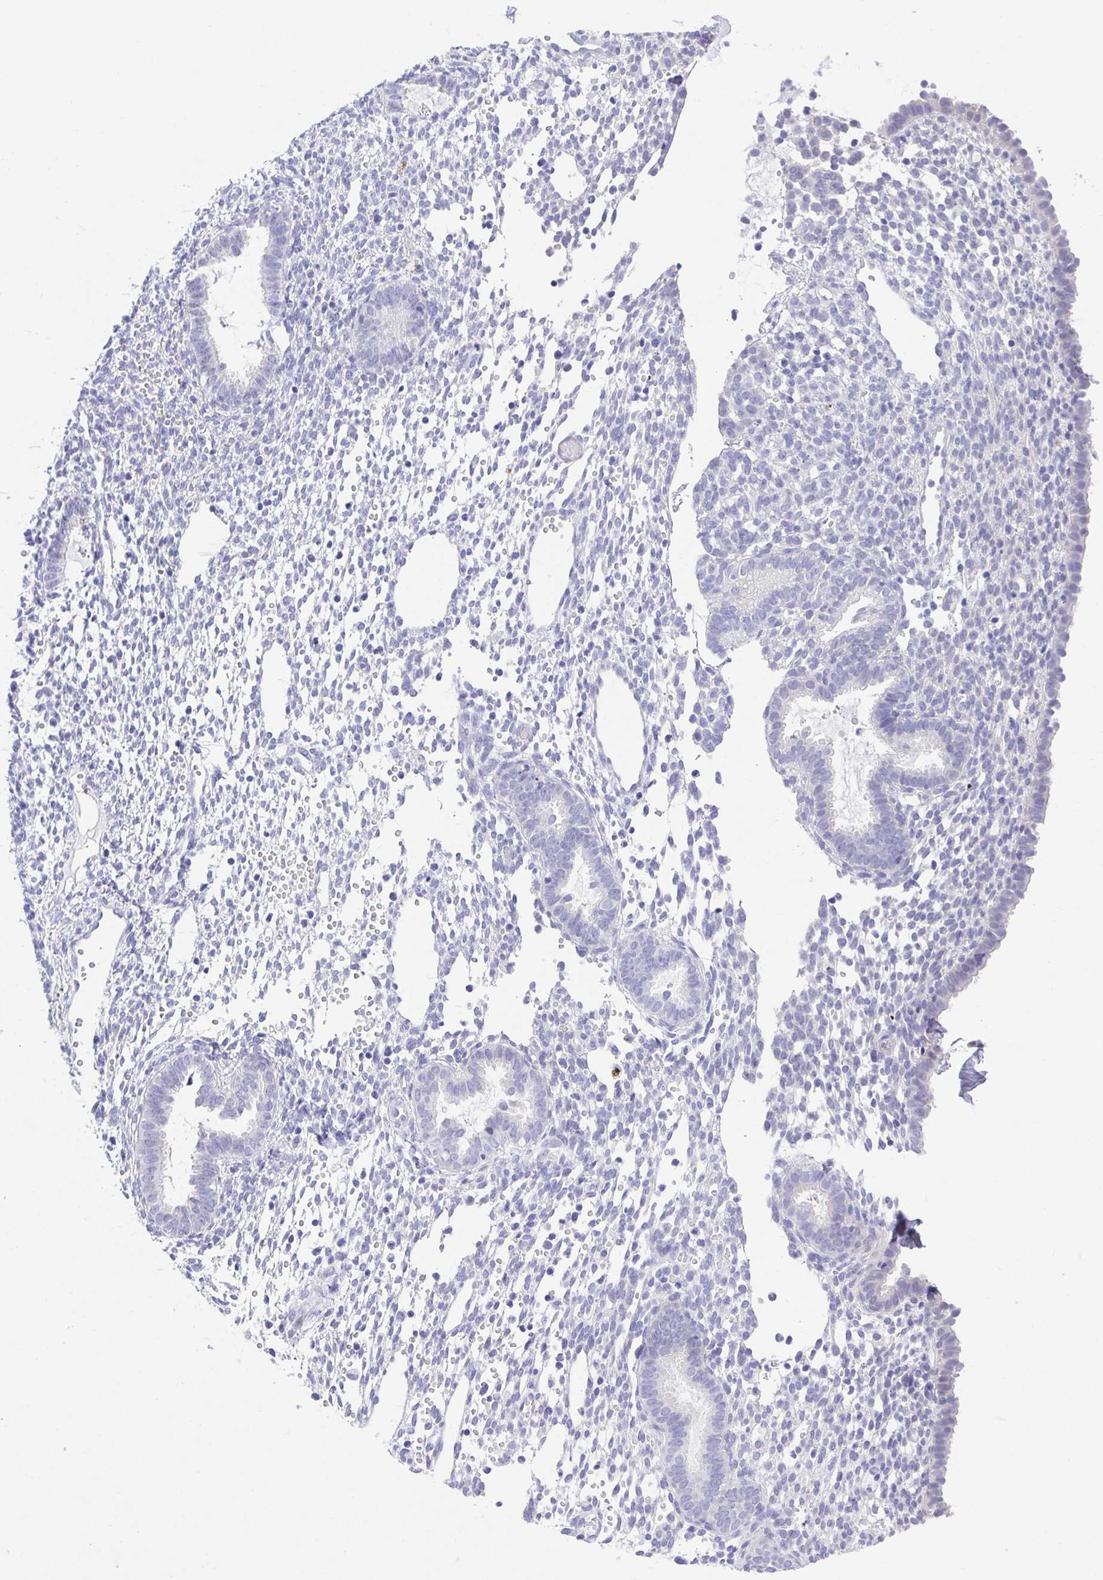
{"staining": {"intensity": "negative", "quantity": "none", "location": "none"}, "tissue": "endometrium", "cell_type": "Cells in endometrial stroma", "image_type": "normal", "snomed": [{"axis": "morphology", "description": "Normal tissue, NOS"}, {"axis": "topography", "description": "Endometrium"}], "caption": "High power microscopy micrograph of an IHC image of normal endometrium, revealing no significant positivity in cells in endometrial stroma.", "gene": "LUZP4", "patient": {"sex": "female", "age": 36}}